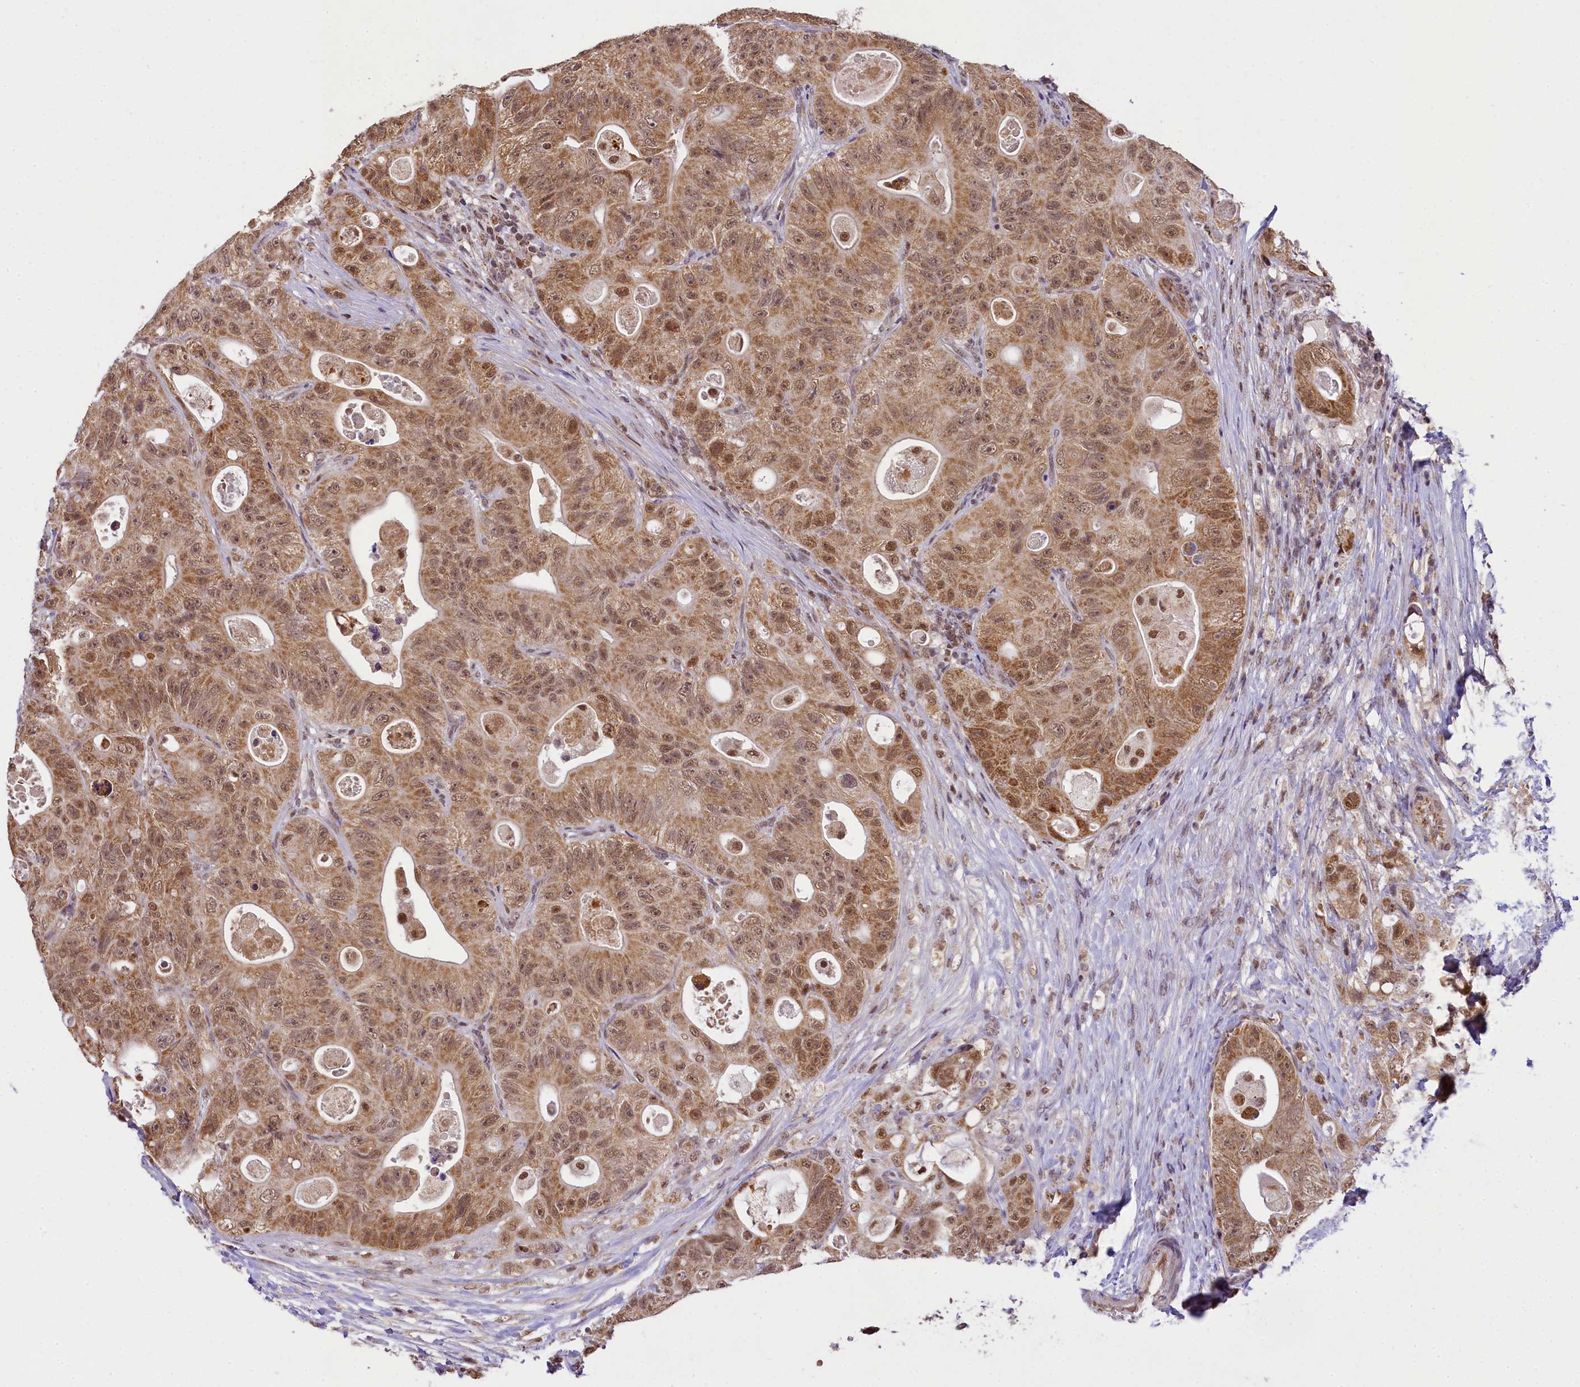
{"staining": {"intensity": "moderate", "quantity": ">75%", "location": "cytoplasmic/membranous,nuclear"}, "tissue": "colorectal cancer", "cell_type": "Tumor cells", "image_type": "cancer", "snomed": [{"axis": "morphology", "description": "Adenocarcinoma, NOS"}, {"axis": "topography", "description": "Colon"}], "caption": "Human colorectal cancer (adenocarcinoma) stained with a protein marker displays moderate staining in tumor cells.", "gene": "PAF1", "patient": {"sex": "female", "age": 46}}